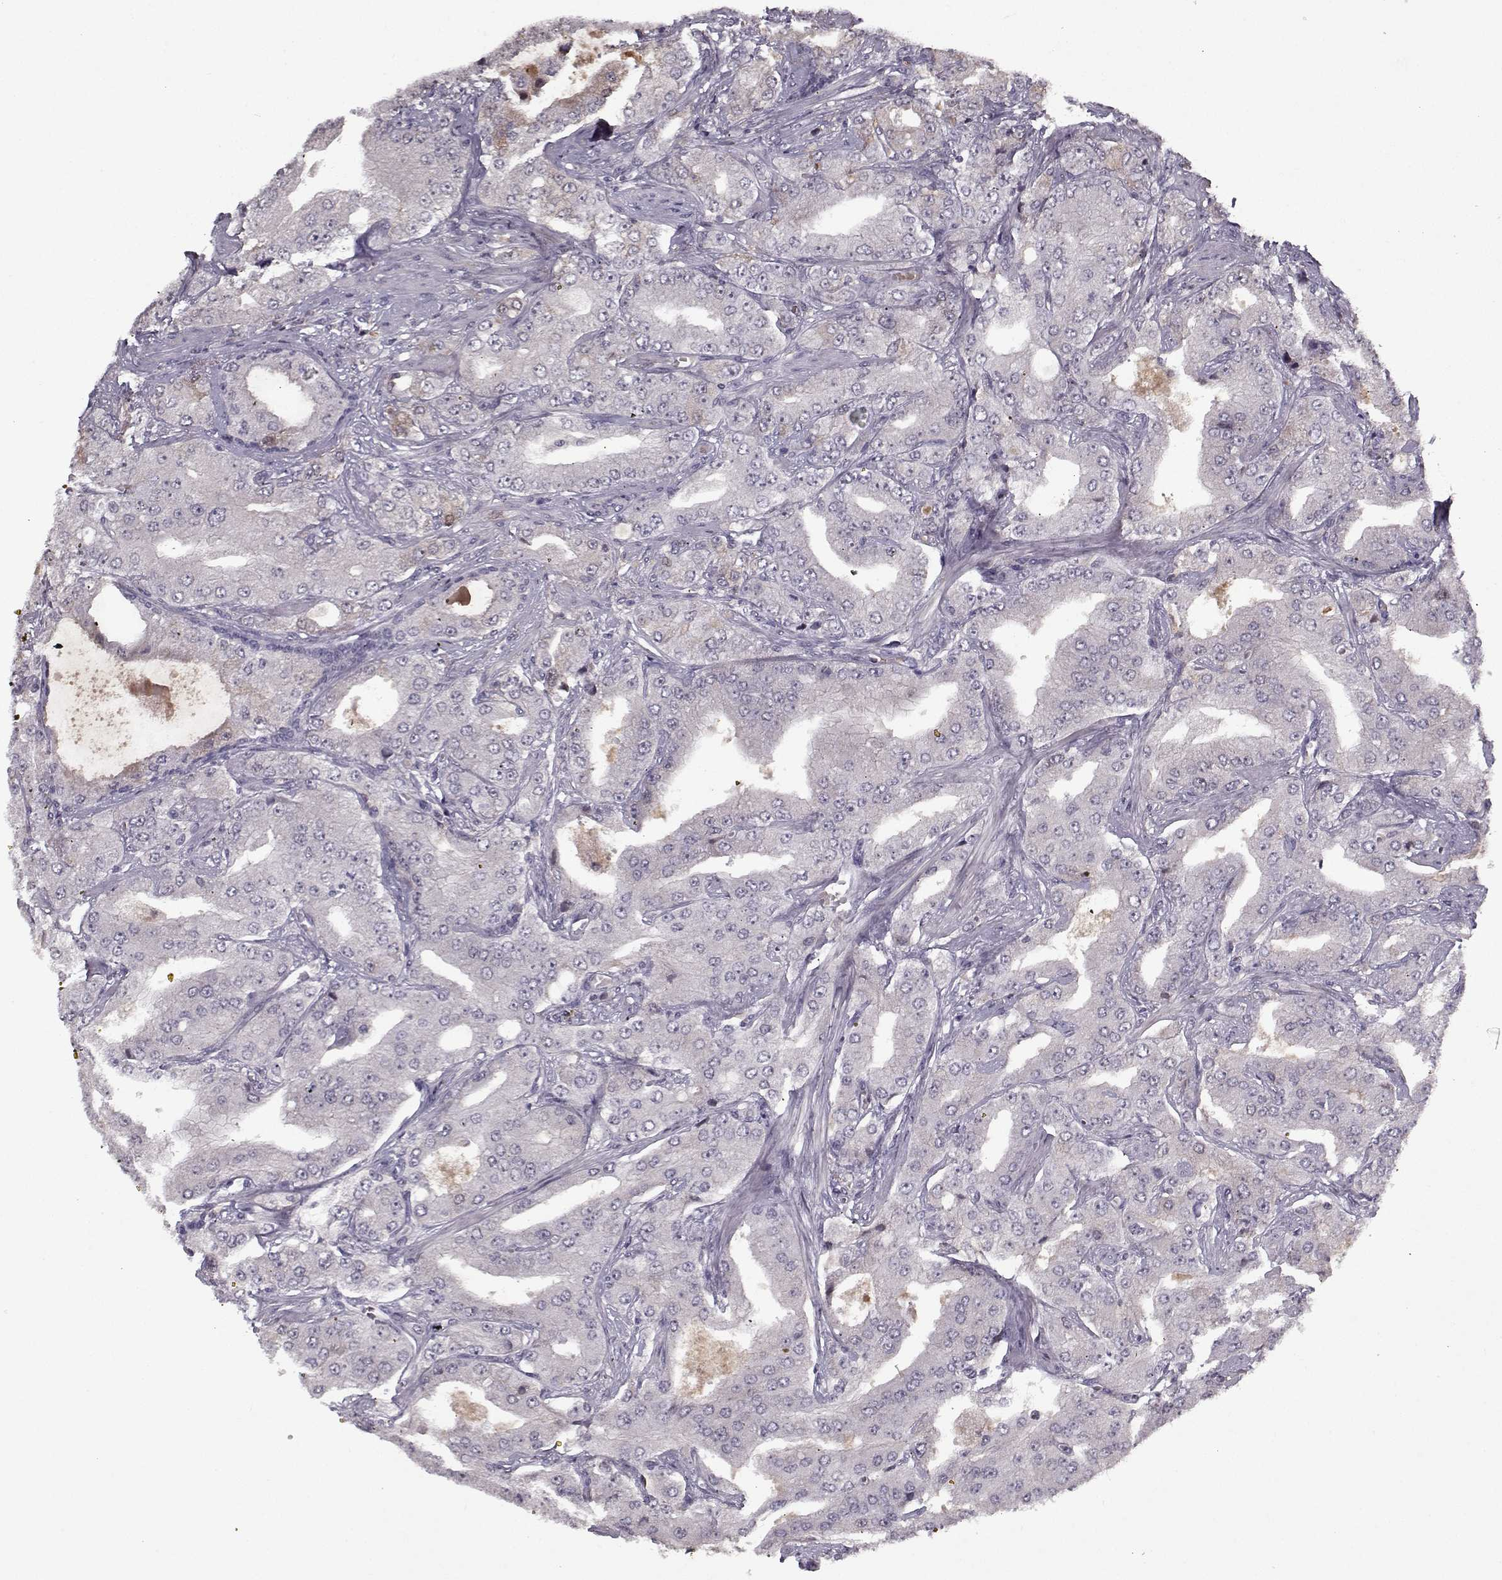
{"staining": {"intensity": "negative", "quantity": "none", "location": "none"}, "tissue": "prostate cancer", "cell_type": "Tumor cells", "image_type": "cancer", "snomed": [{"axis": "morphology", "description": "Adenocarcinoma, Low grade"}, {"axis": "topography", "description": "Prostate"}], "caption": "There is no significant staining in tumor cells of prostate cancer.", "gene": "AFM", "patient": {"sex": "male", "age": 60}}